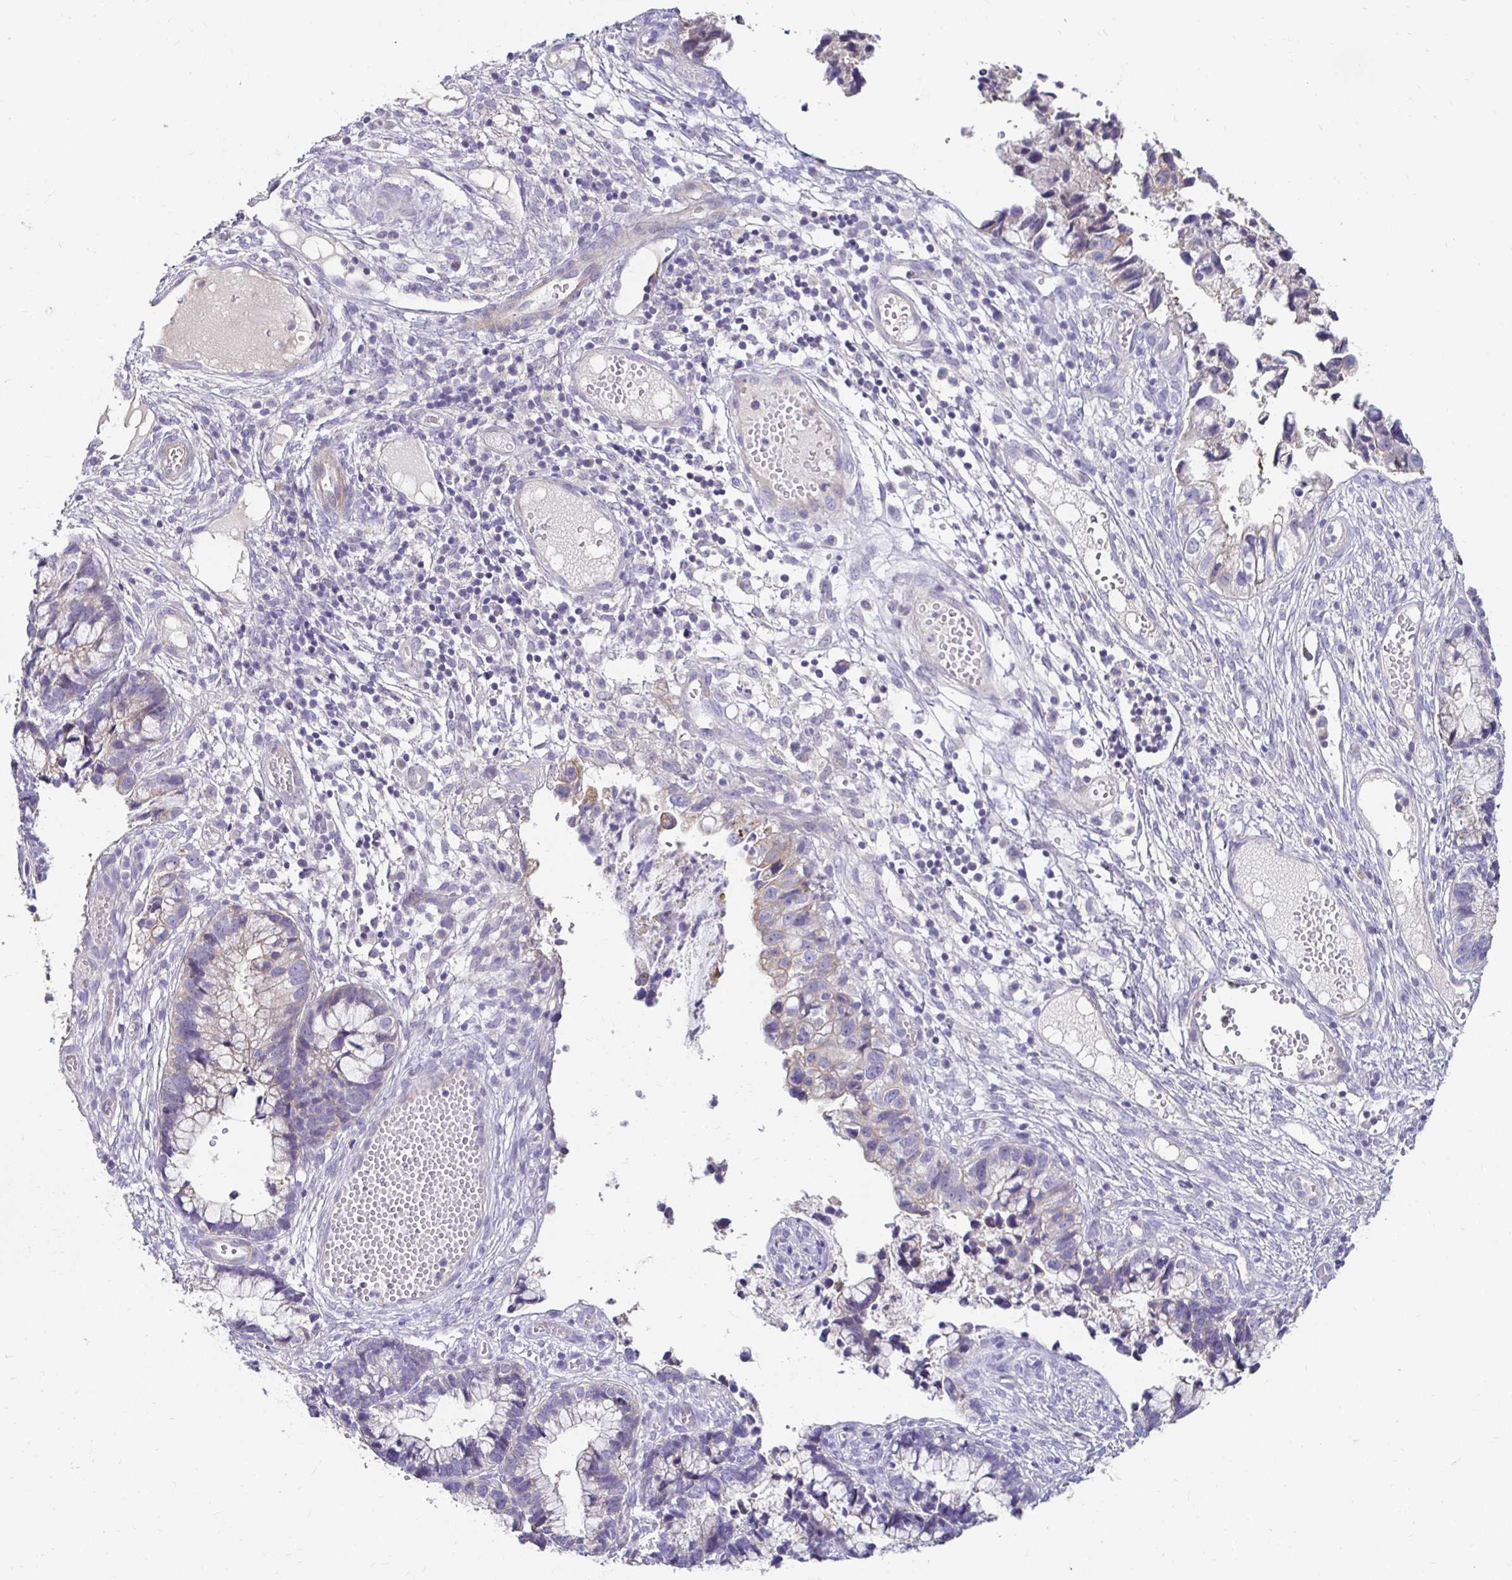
{"staining": {"intensity": "negative", "quantity": "none", "location": "none"}, "tissue": "cervical cancer", "cell_type": "Tumor cells", "image_type": "cancer", "snomed": [{"axis": "morphology", "description": "Adenocarcinoma, NOS"}, {"axis": "topography", "description": "Cervix"}], "caption": "Tumor cells show no significant positivity in cervical cancer.", "gene": "AKAP6", "patient": {"sex": "female", "age": 44}}